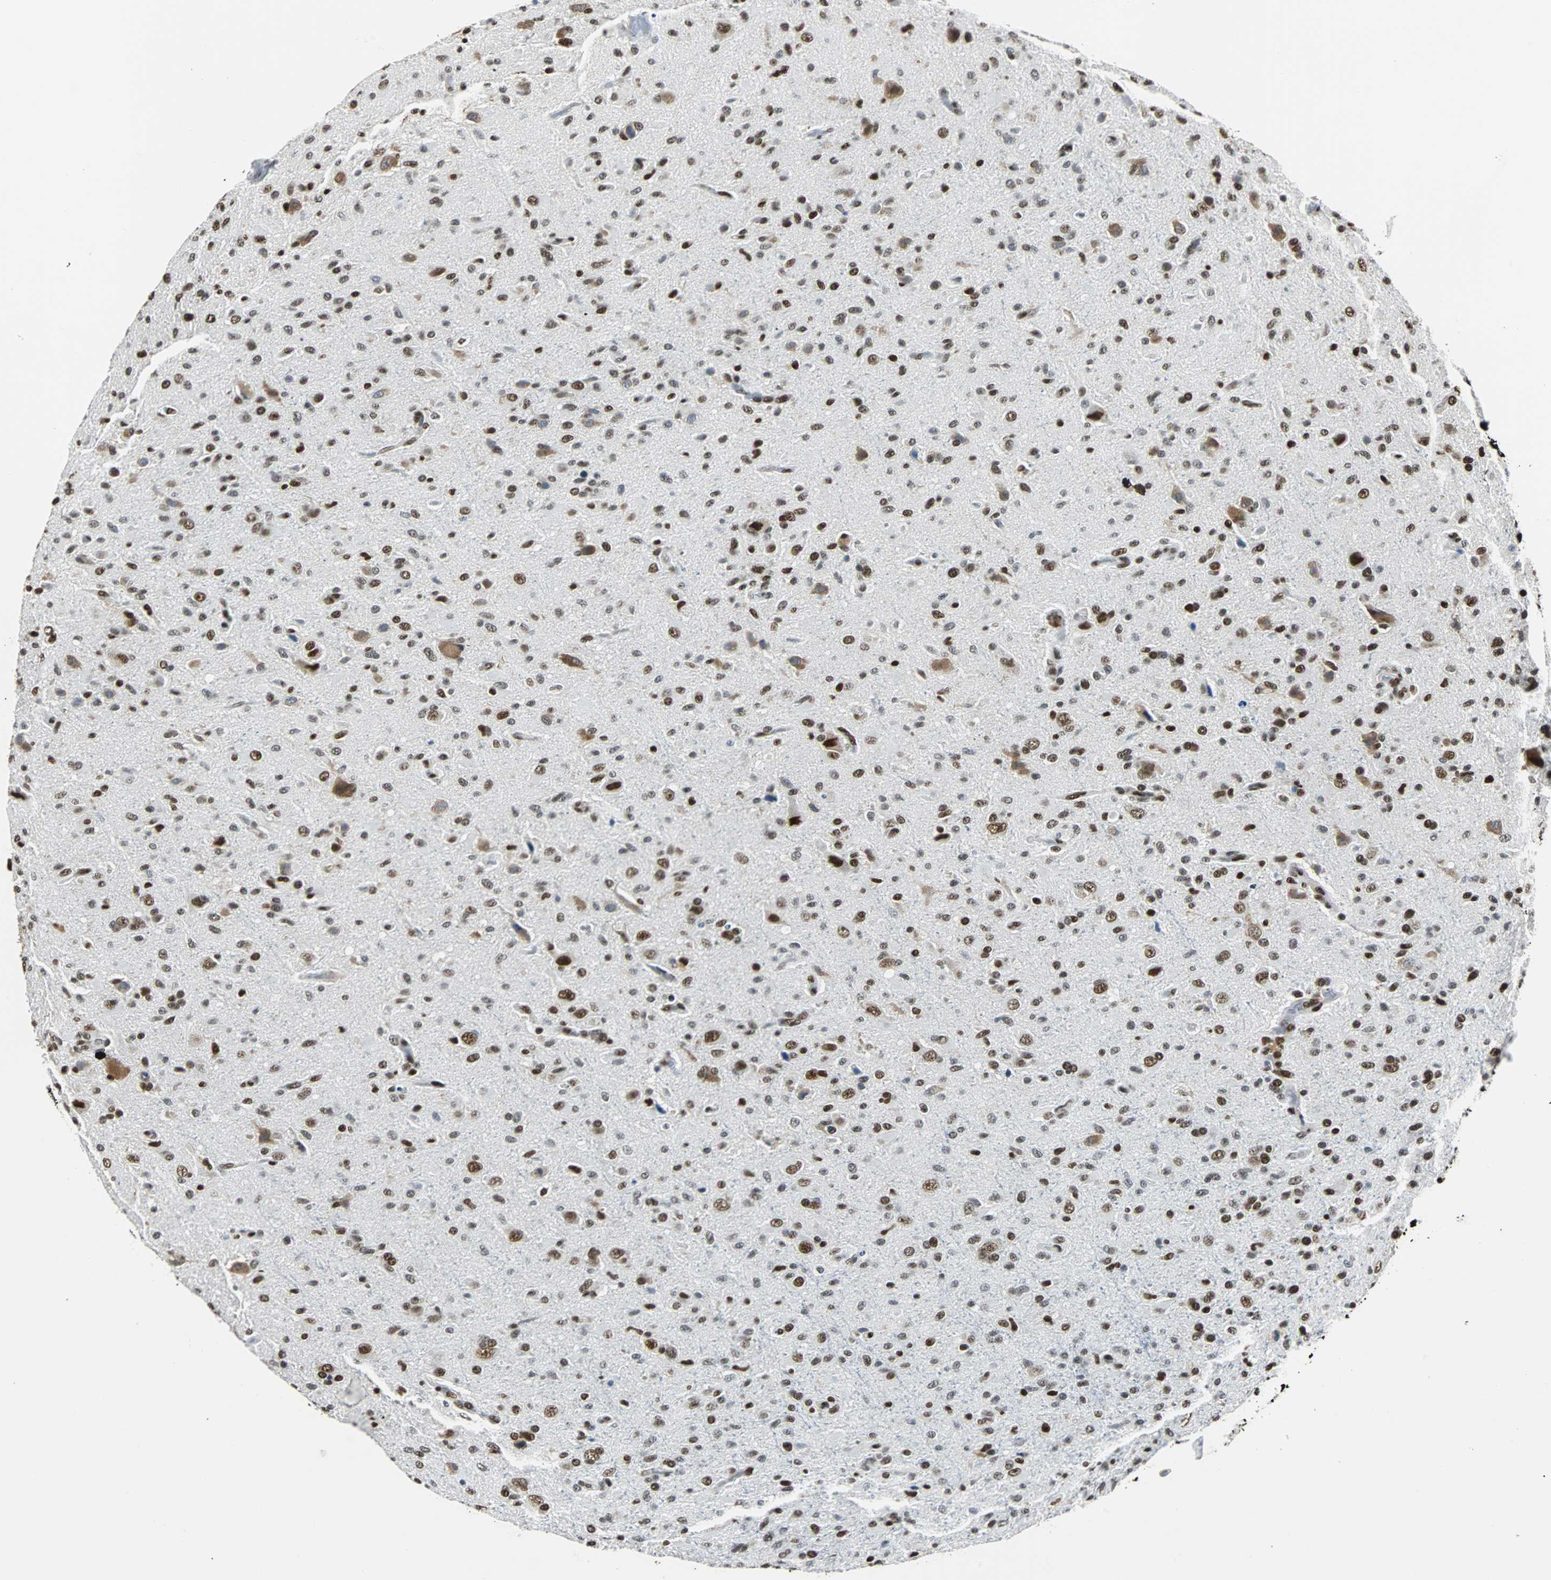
{"staining": {"intensity": "strong", "quantity": ">75%", "location": "nuclear"}, "tissue": "glioma", "cell_type": "Tumor cells", "image_type": "cancer", "snomed": [{"axis": "morphology", "description": "Glioma, malignant, High grade"}, {"axis": "topography", "description": "Brain"}], "caption": "Immunohistochemistry (IHC) (DAB) staining of human glioma exhibits strong nuclear protein staining in approximately >75% of tumor cells.", "gene": "XRCC4", "patient": {"sex": "male", "age": 71}}